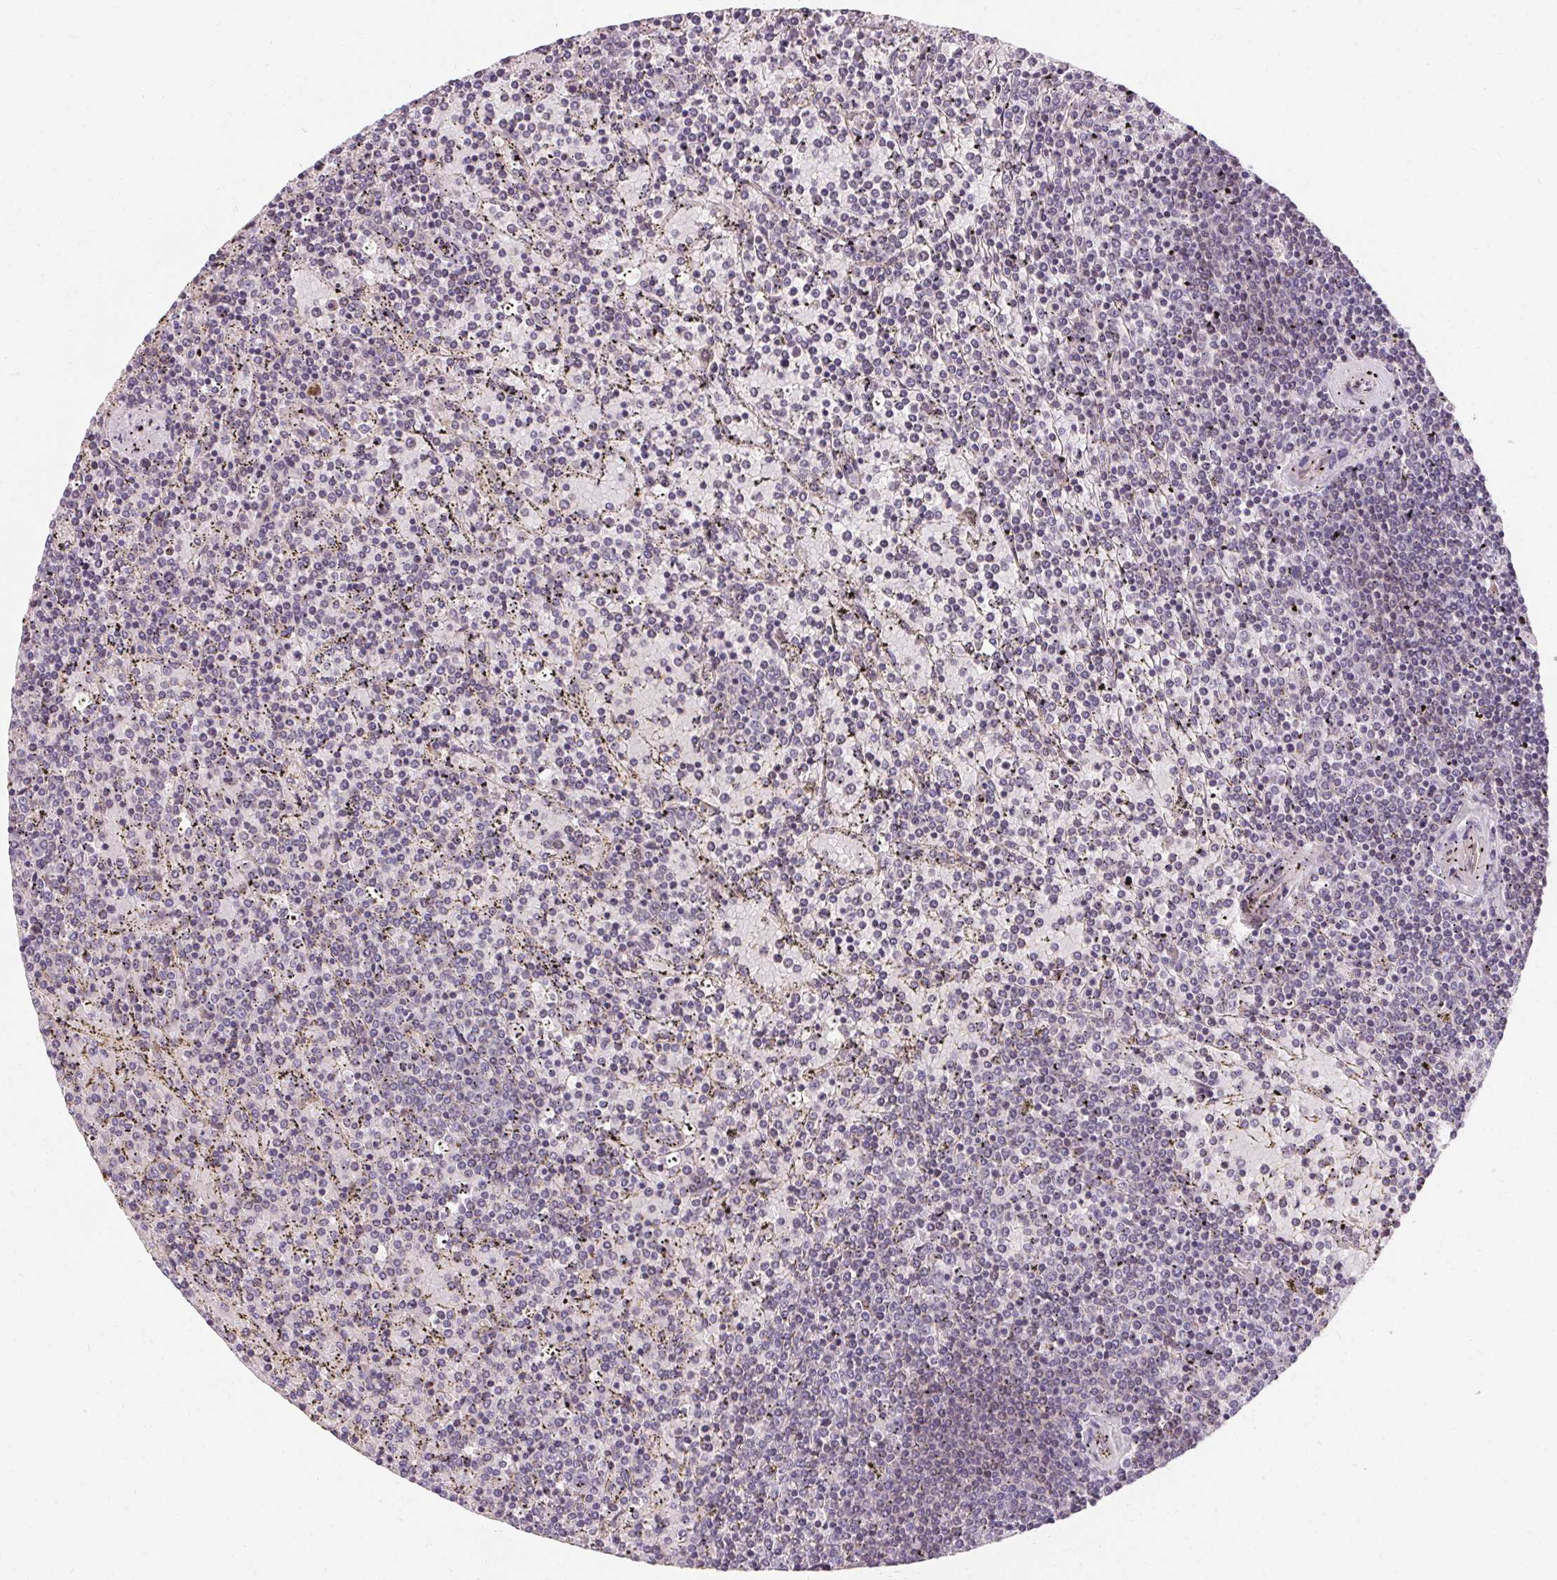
{"staining": {"intensity": "negative", "quantity": "none", "location": "none"}, "tissue": "lymphoma", "cell_type": "Tumor cells", "image_type": "cancer", "snomed": [{"axis": "morphology", "description": "Malignant lymphoma, non-Hodgkin's type, Low grade"}, {"axis": "topography", "description": "Spleen"}], "caption": "Tumor cells show no significant protein expression in malignant lymphoma, non-Hodgkin's type (low-grade).", "gene": "APLP1", "patient": {"sex": "female", "age": 77}}